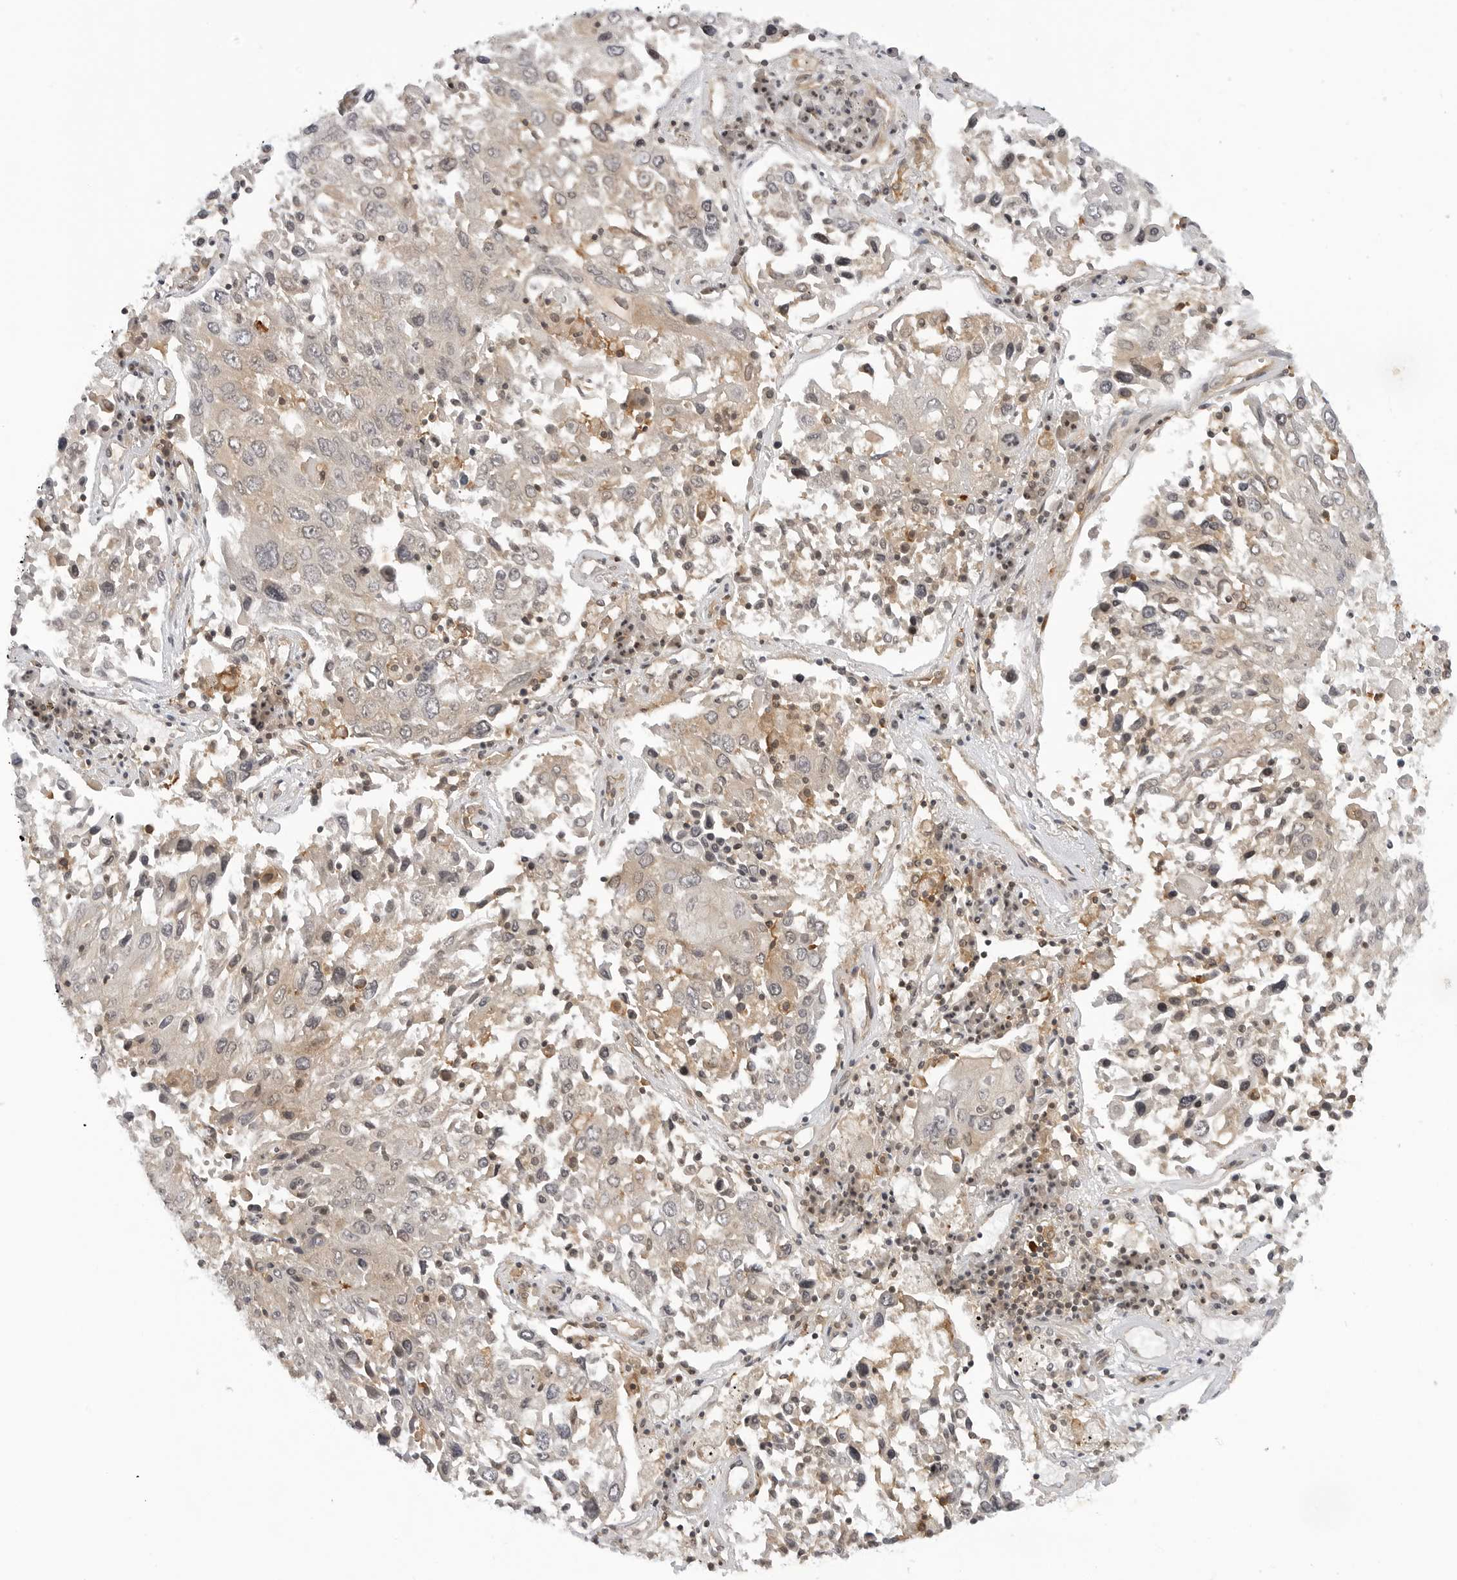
{"staining": {"intensity": "weak", "quantity": "<25%", "location": "cytoplasmic/membranous"}, "tissue": "lung cancer", "cell_type": "Tumor cells", "image_type": "cancer", "snomed": [{"axis": "morphology", "description": "Squamous cell carcinoma, NOS"}, {"axis": "topography", "description": "Lung"}], "caption": "Immunohistochemical staining of human lung cancer (squamous cell carcinoma) shows no significant expression in tumor cells.", "gene": "MAP2K5", "patient": {"sex": "male", "age": 65}}